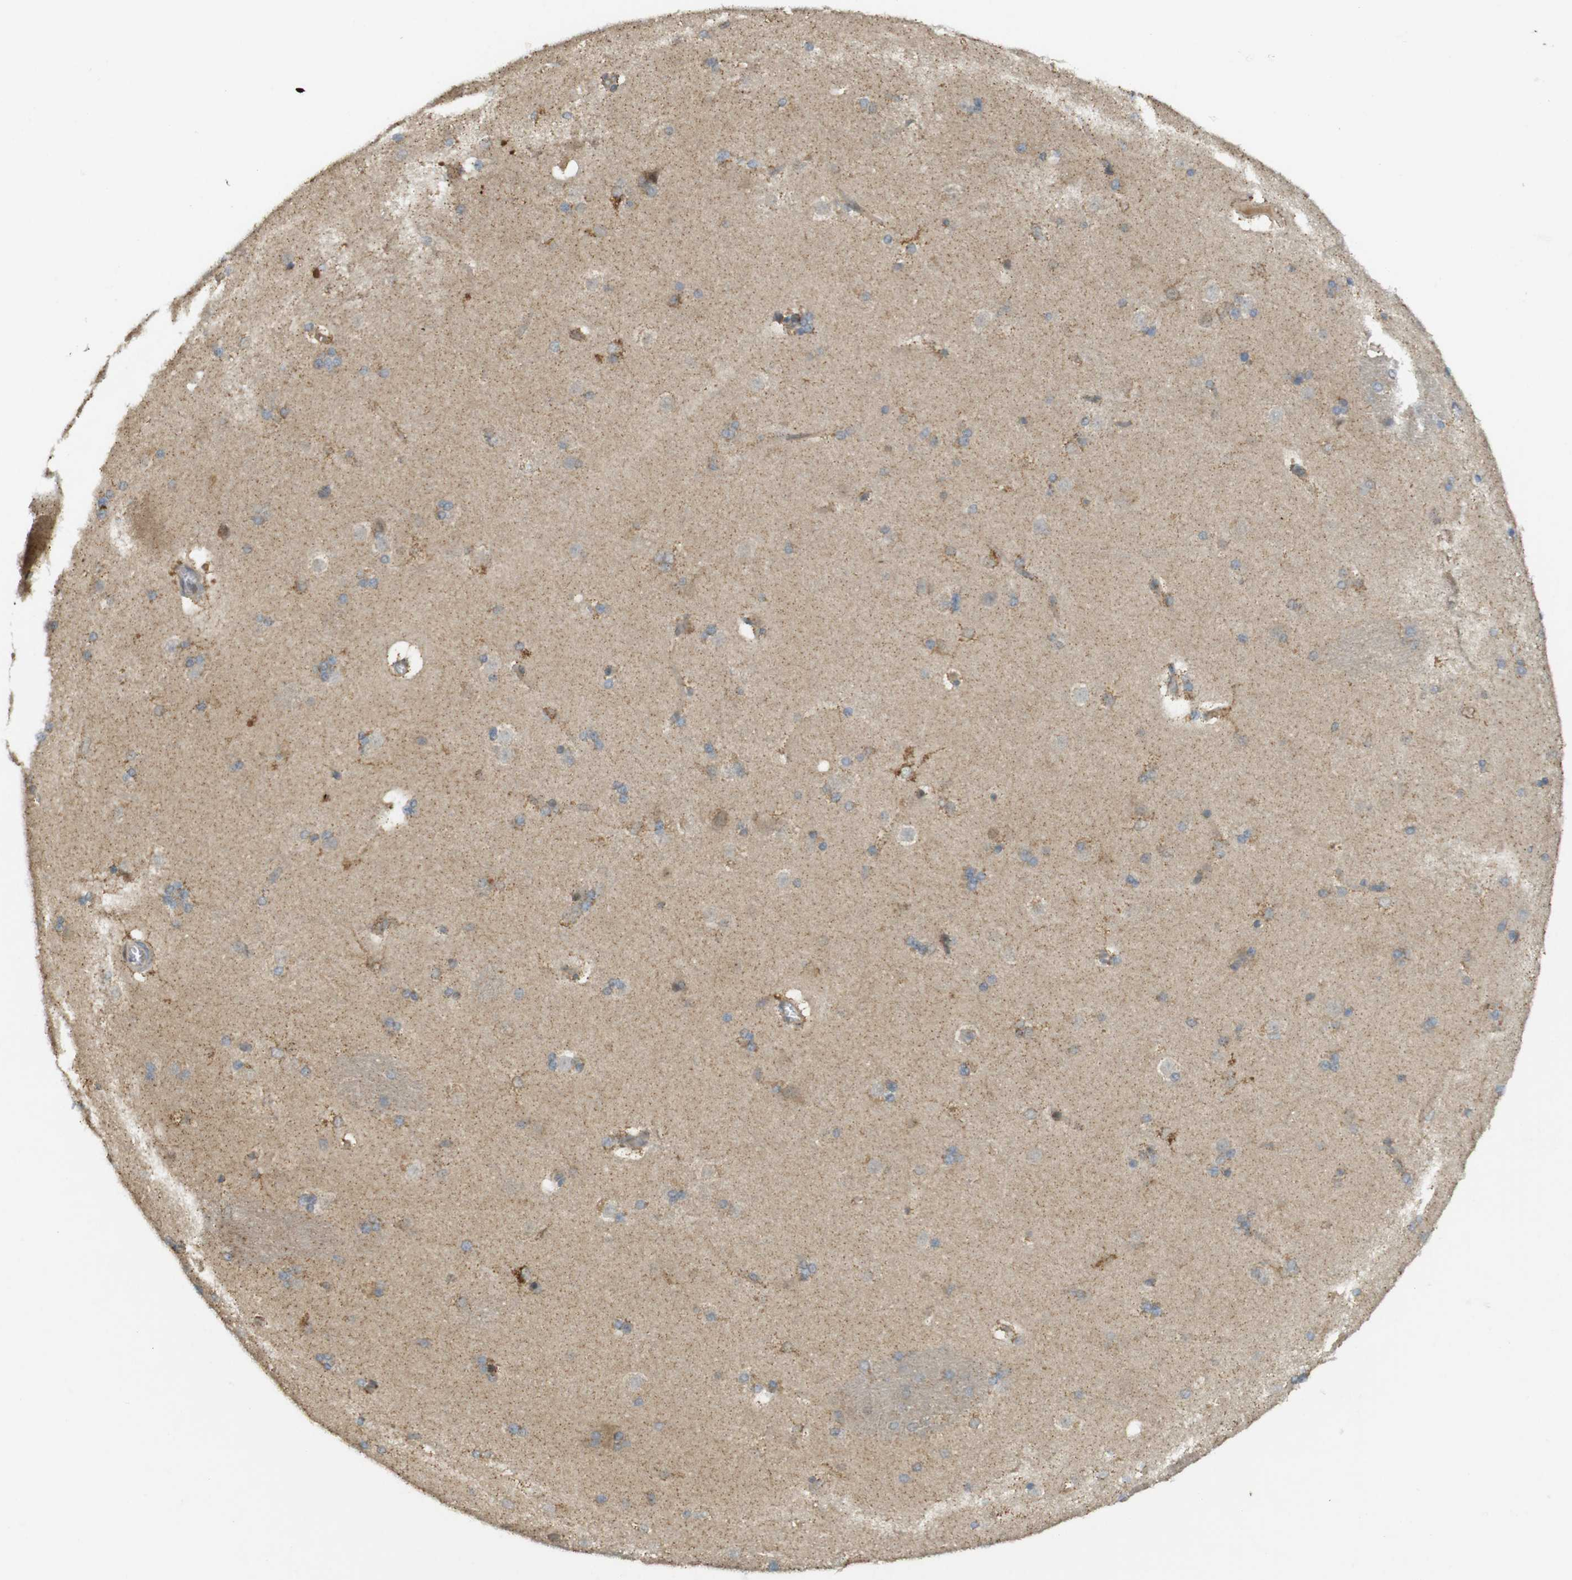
{"staining": {"intensity": "moderate", "quantity": "<25%", "location": "cytoplasmic/membranous"}, "tissue": "caudate", "cell_type": "Glial cells", "image_type": "normal", "snomed": [{"axis": "morphology", "description": "Normal tissue, NOS"}, {"axis": "topography", "description": "Lateral ventricle wall"}], "caption": "This is an image of immunohistochemistry (IHC) staining of unremarkable caudate, which shows moderate expression in the cytoplasmic/membranous of glial cells.", "gene": "CLRN3", "patient": {"sex": "female", "age": 19}}